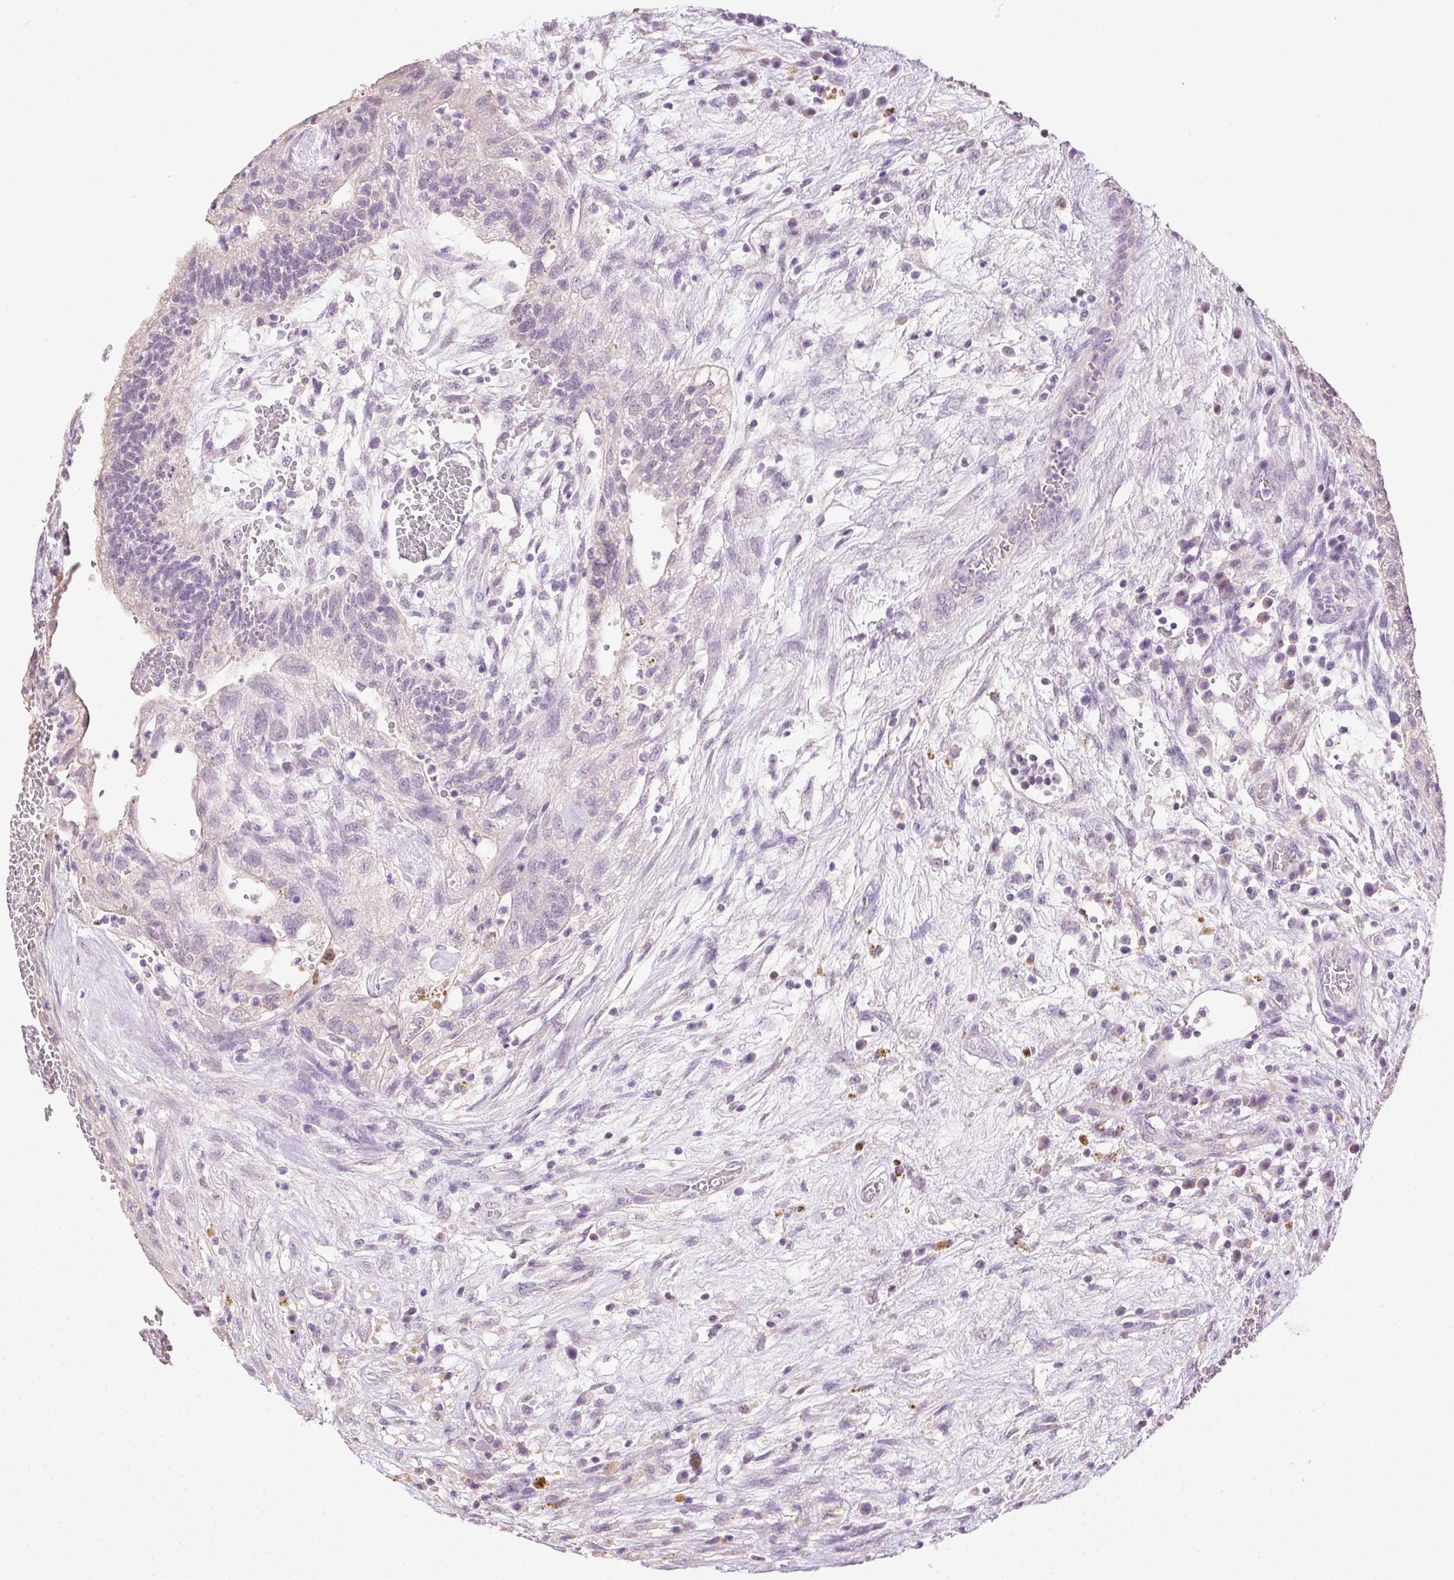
{"staining": {"intensity": "negative", "quantity": "none", "location": "none"}, "tissue": "testis cancer", "cell_type": "Tumor cells", "image_type": "cancer", "snomed": [{"axis": "morphology", "description": "Normal tissue, NOS"}, {"axis": "morphology", "description": "Carcinoma, Embryonal, NOS"}, {"axis": "topography", "description": "Testis"}], "caption": "Testis embryonal carcinoma was stained to show a protein in brown. There is no significant expression in tumor cells. (DAB immunohistochemistry visualized using brightfield microscopy, high magnification).", "gene": "SYCE2", "patient": {"sex": "male", "age": 32}}